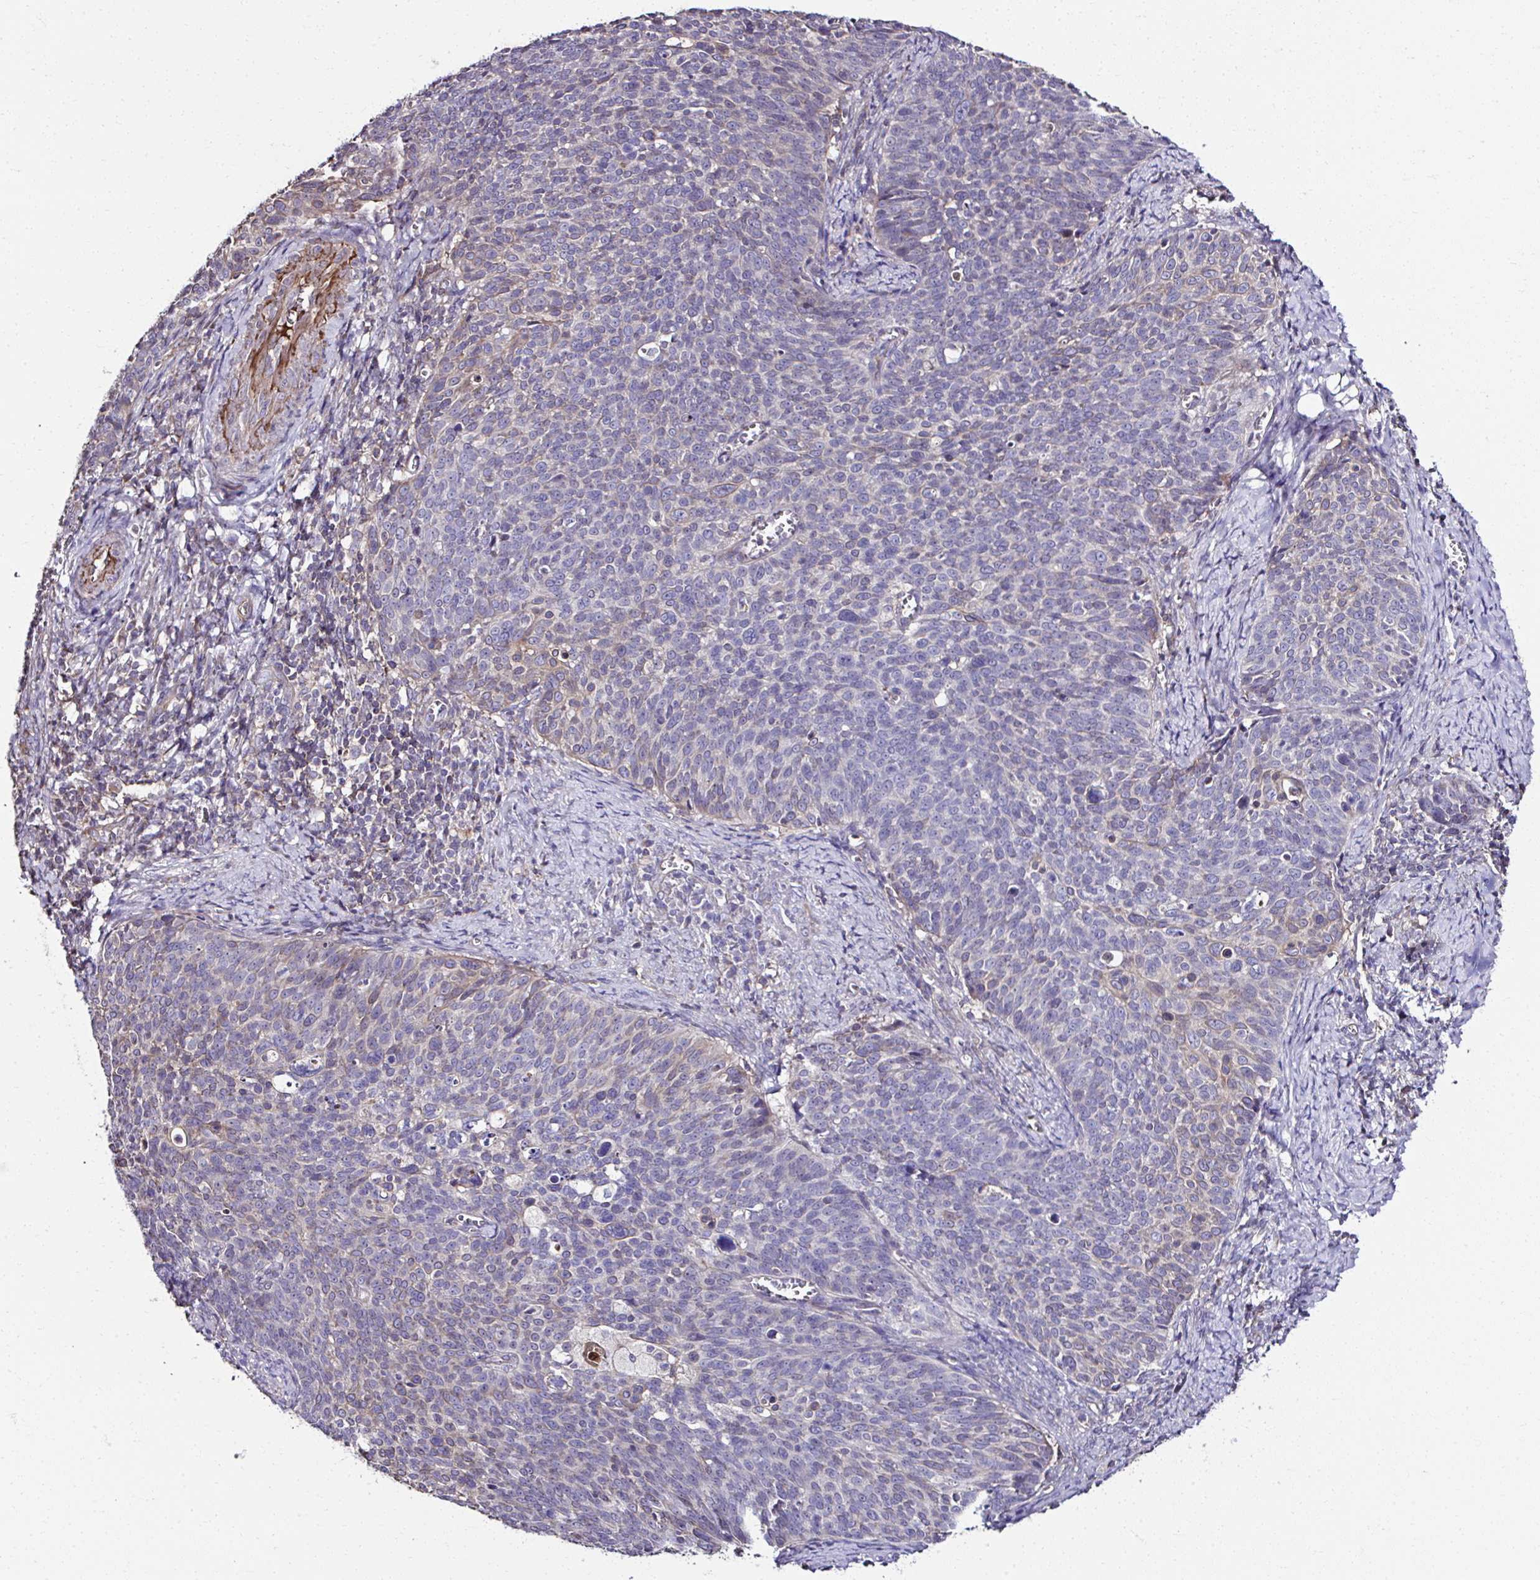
{"staining": {"intensity": "negative", "quantity": "none", "location": "none"}, "tissue": "cervical cancer", "cell_type": "Tumor cells", "image_type": "cancer", "snomed": [{"axis": "morphology", "description": "Normal tissue, NOS"}, {"axis": "morphology", "description": "Squamous cell carcinoma, NOS"}, {"axis": "topography", "description": "Cervix"}], "caption": "The micrograph reveals no significant expression in tumor cells of squamous cell carcinoma (cervical).", "gene": "CCDC85C", "patient": {"sex": "female", "age": 39}}